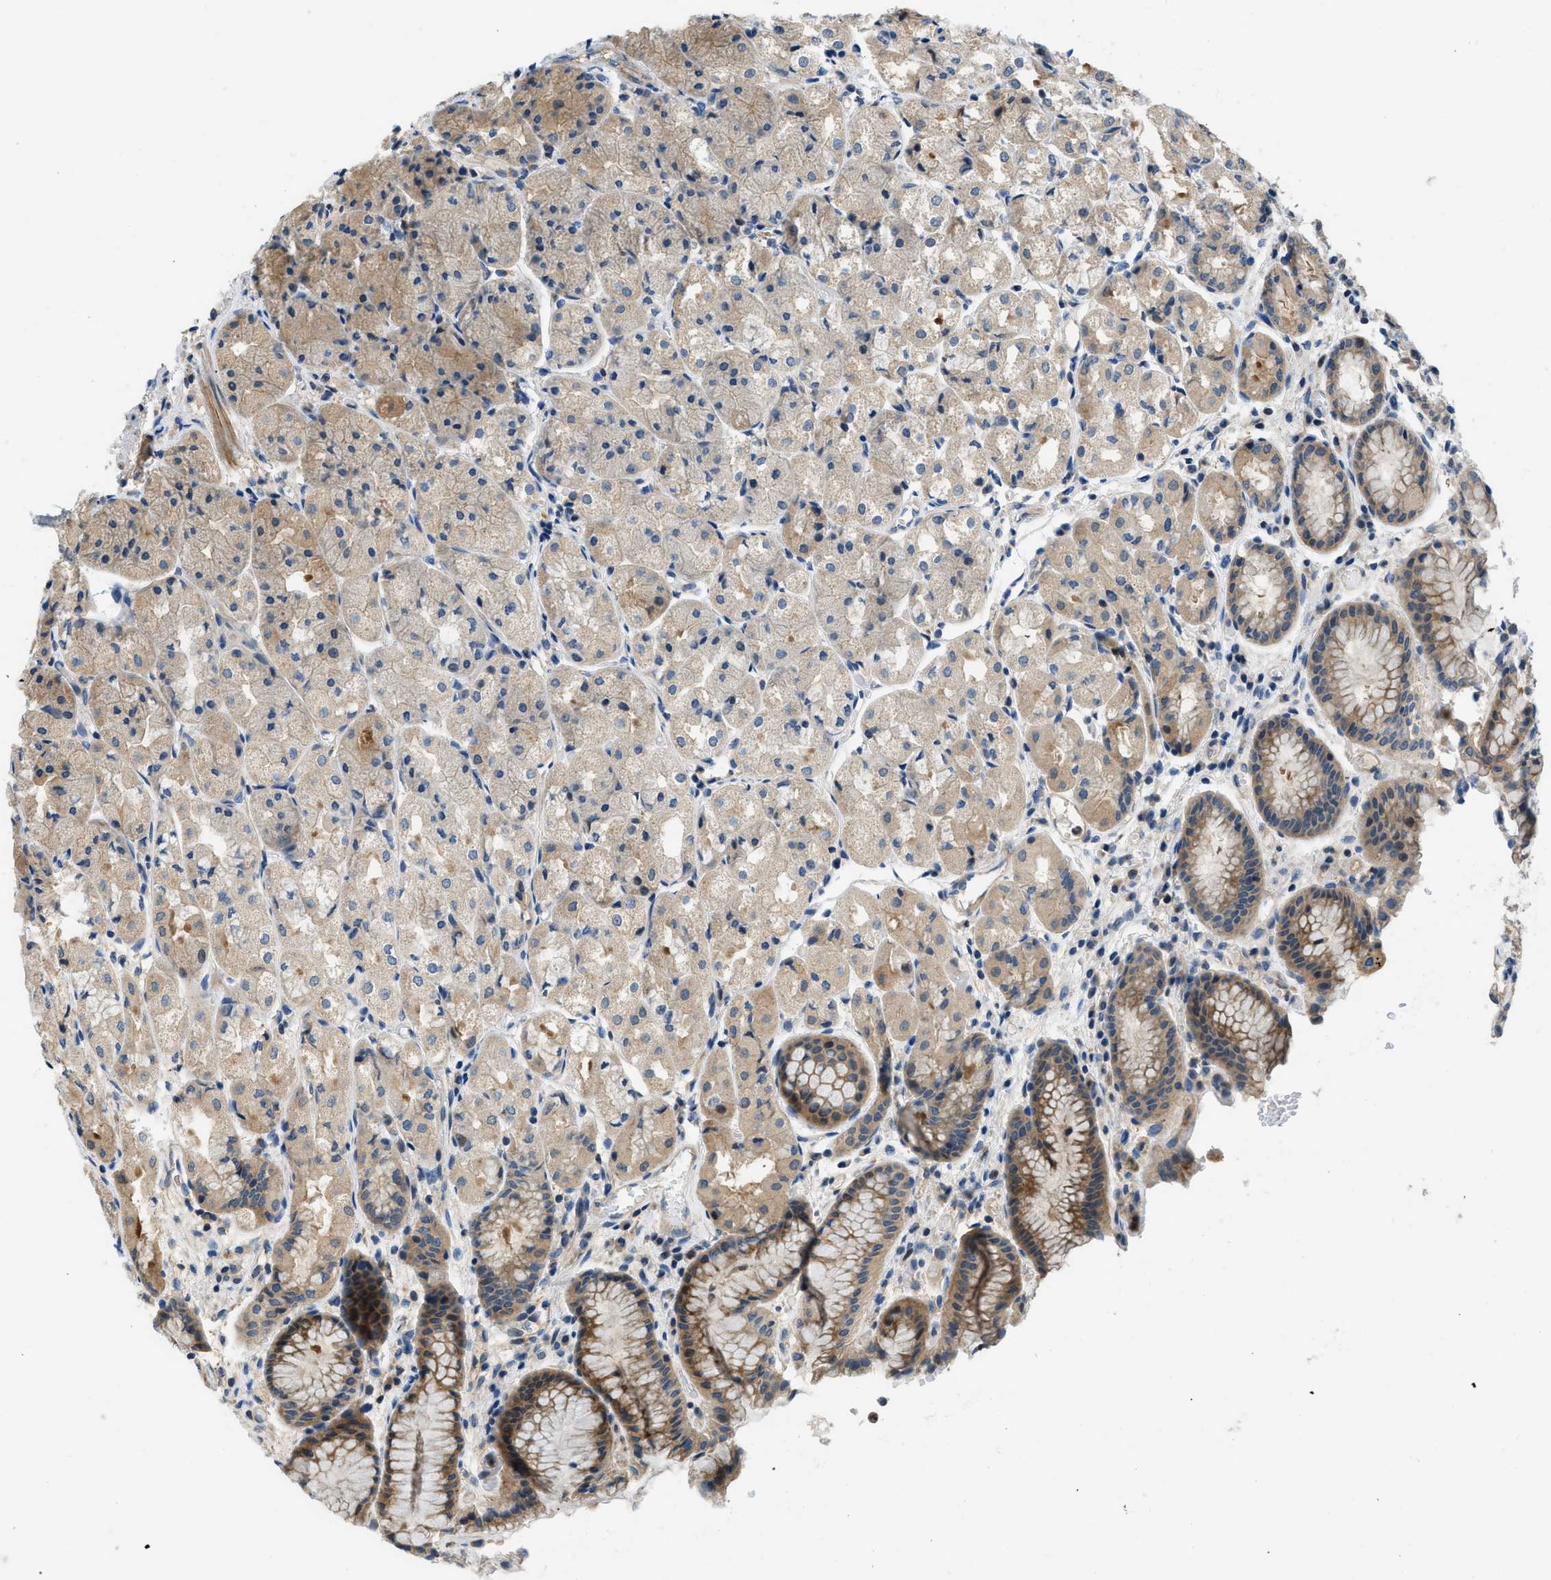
{"staining": {"intensity": "weak", "quantity": "25%-75%", "location": "cytoplasmic/membranous"}, "tissue": "stomach", "cell_type": "Glandular cells", "image_type": "normal", "snomed": [{"axis": "morphology", "description": "Normal tissue, NOS"}, {"axis": "topography", "description": "Stomach, upper"}], "caption": "Stomach was stained to show a protein in brown. There is low levels of weak cytoplasmic/membranous expression in about 25%-75% of glandular cells. (Brightfield microscopy of DAB IHC at high magnification).", "gene": "GPR31", "patient": {"sex": "male", "age": 72}}